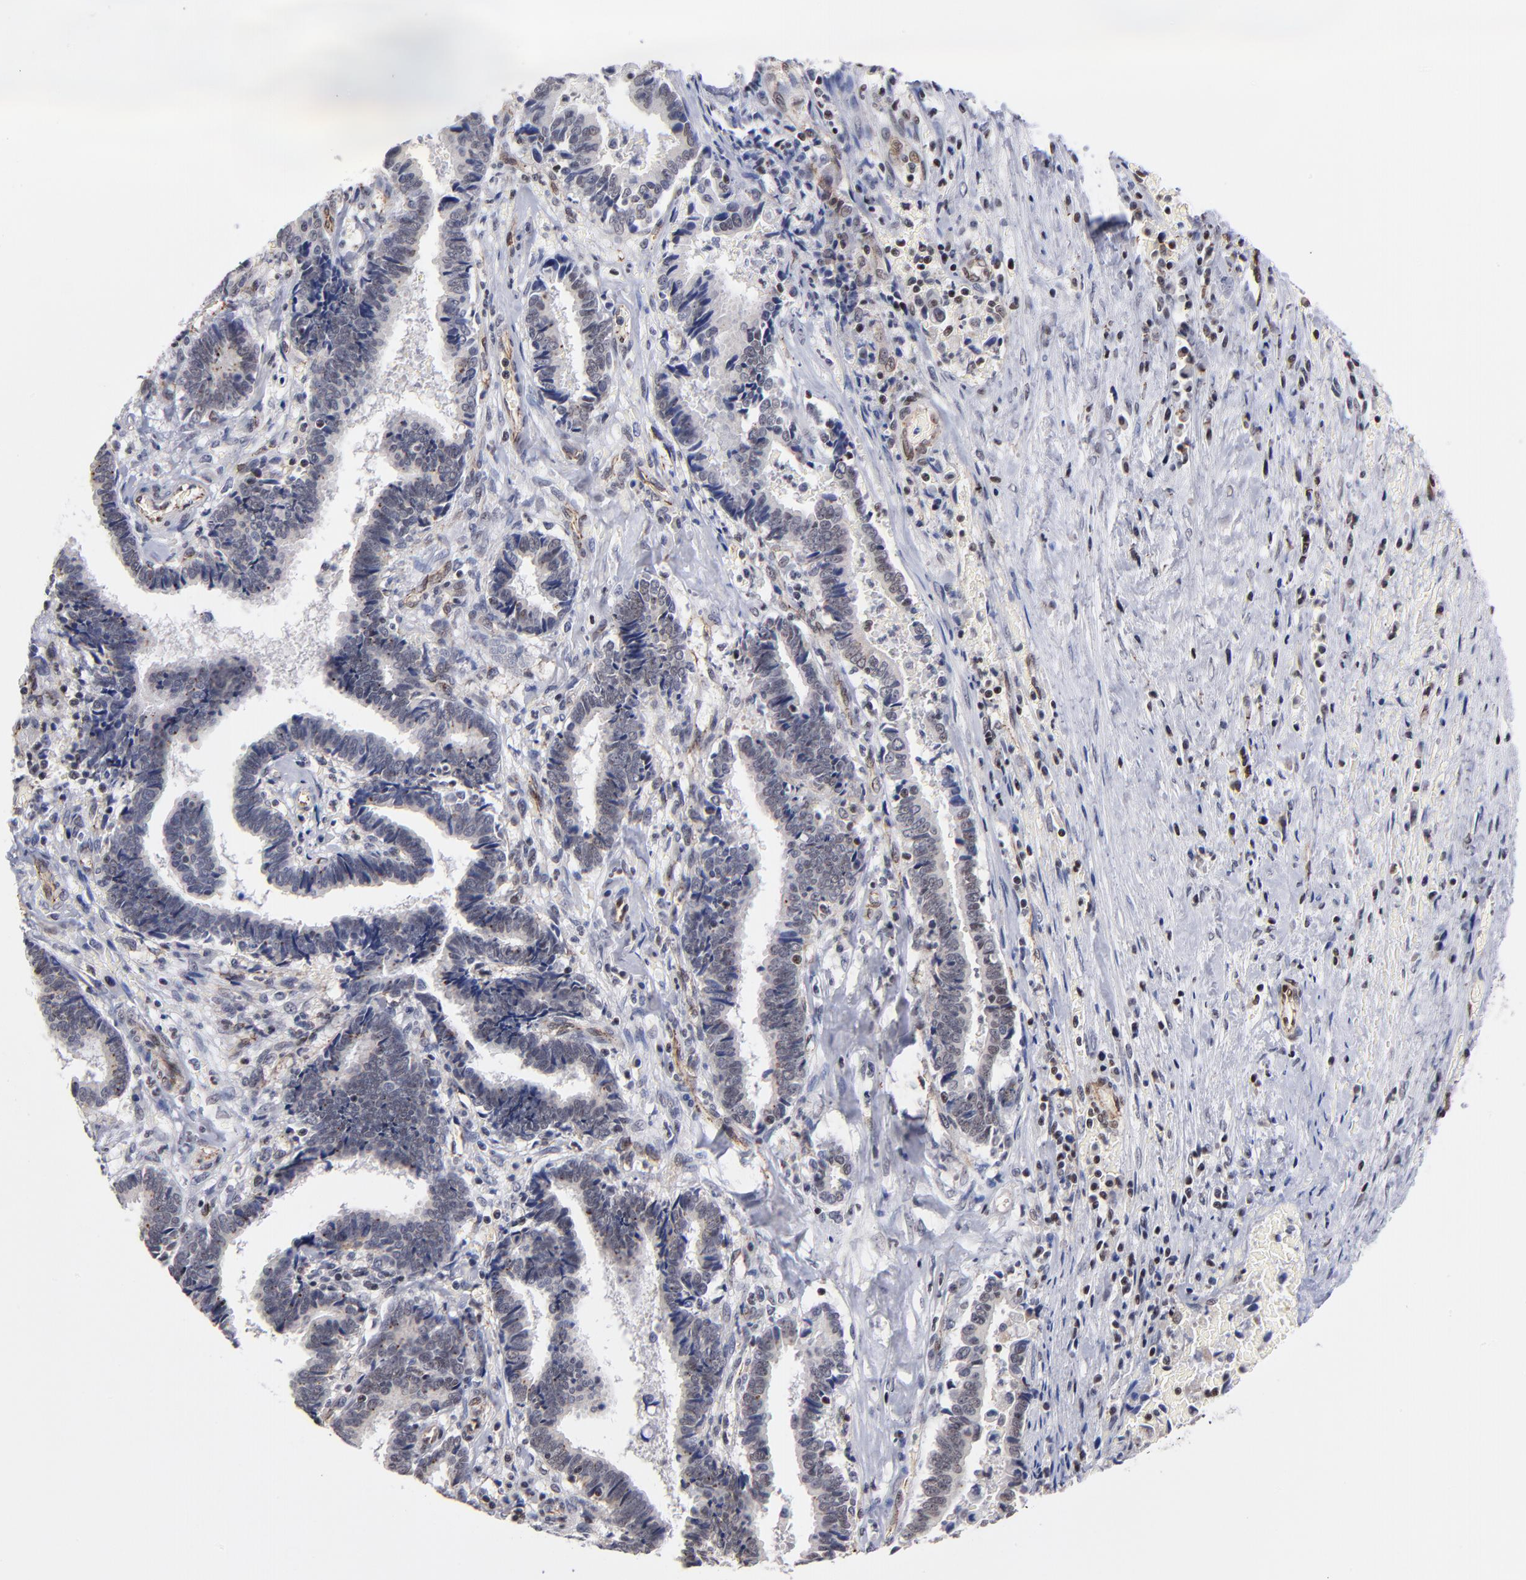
{"staining": {"intensity": "negative", "quantity": "none", "location": "none"}, "tissue": "liver cancer", "cell_type": "Tumor cells", "image_type": "cancer", "snomed": [{"axis": "morphology", "description": "Cholangiocarcinoma"}, {"axis": "topography", "description": "Liver"}], "caption": "The immunohistochemistry histopathology image has no significant expression in tumor cells of cholangiocarcinoma (liver) tissue.", "gene": "GABPA", "patient": {"sex": "male", "age": 57}}